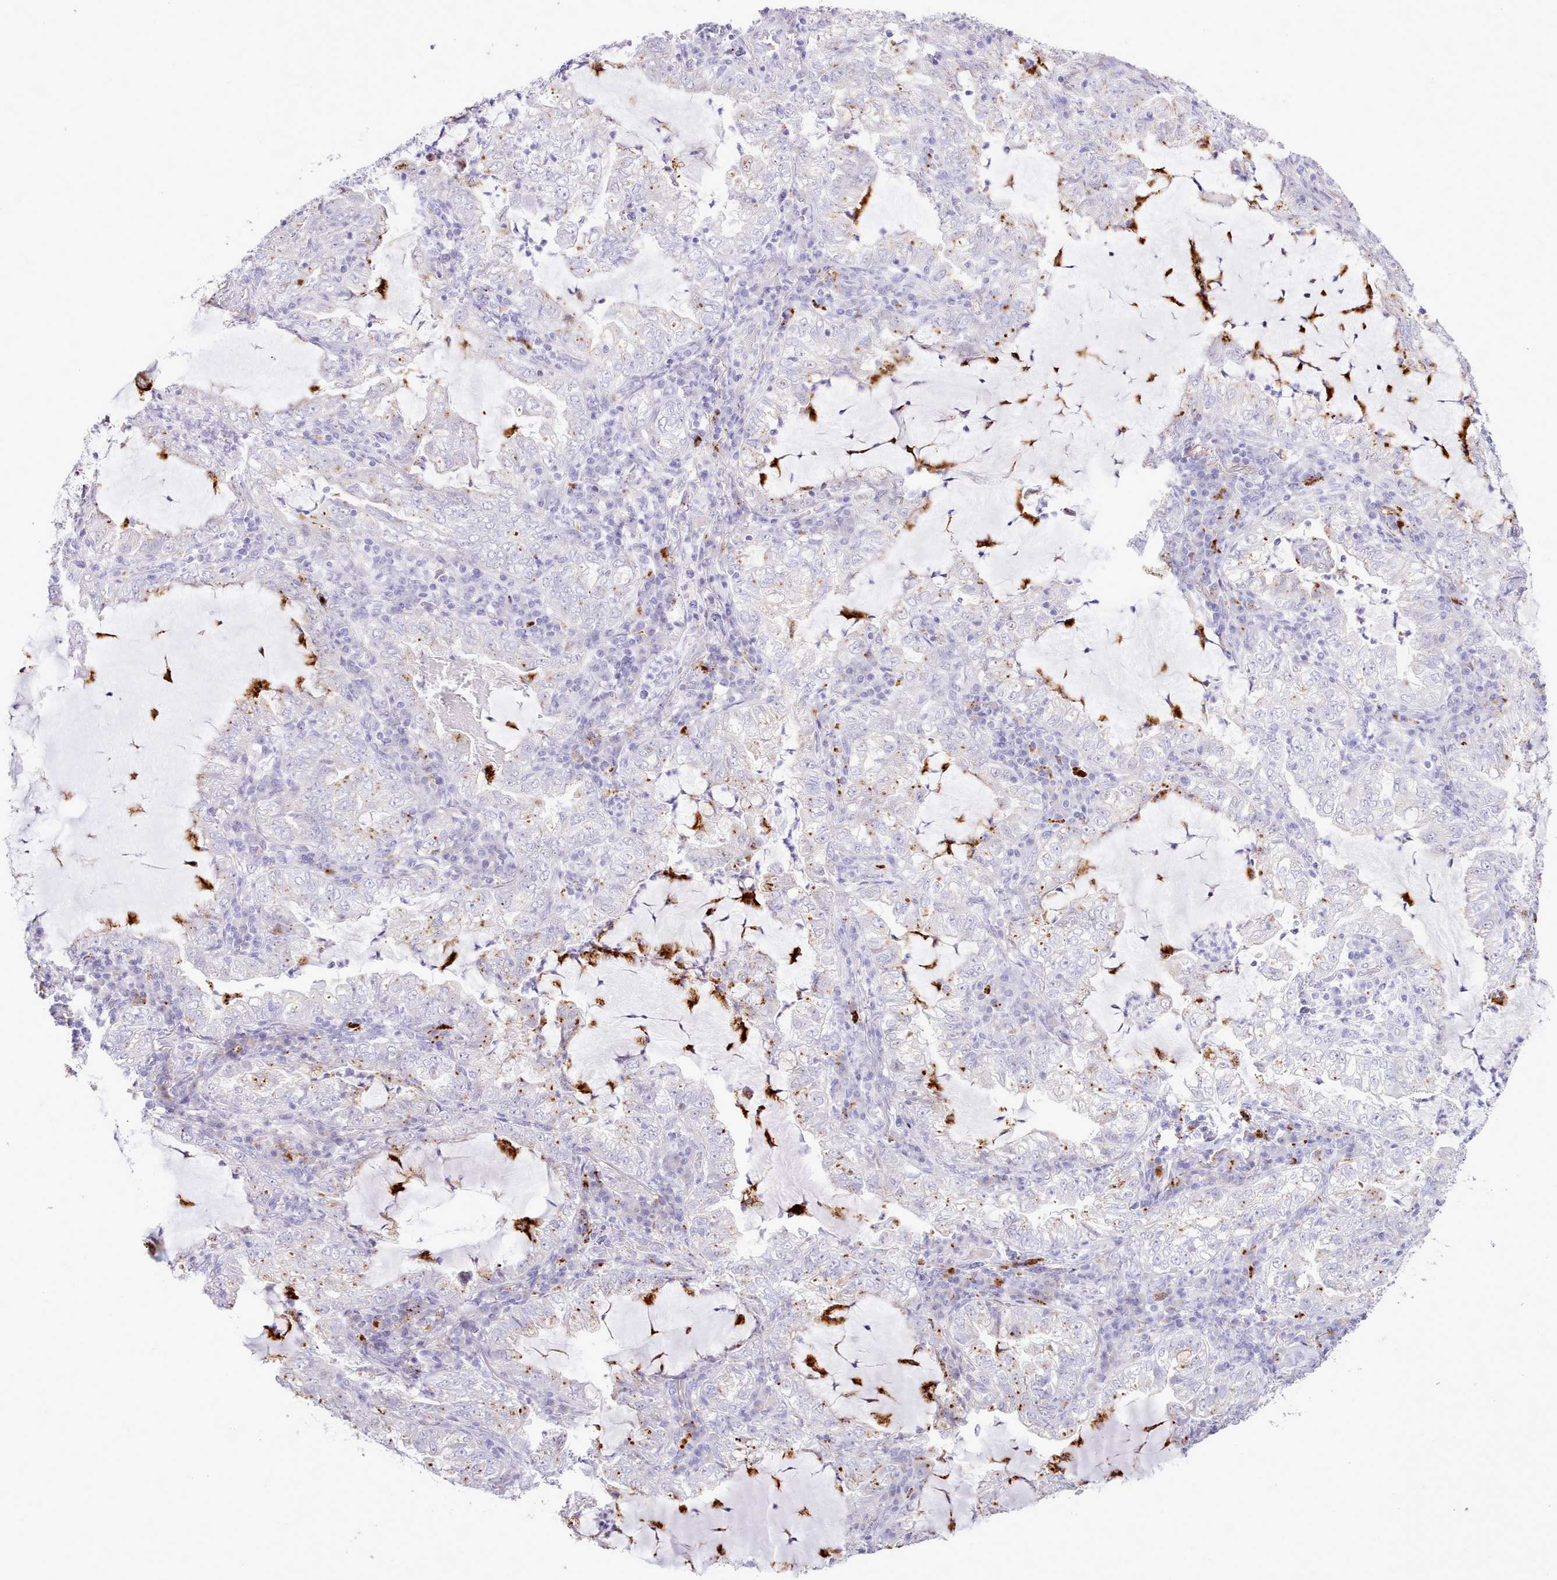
{"staining": {"intensity": "negative", "quantity": "none", "location": "none"}, "tissue": "lung cancer", "cell_type": "Tumor cells", "image_type": "cancer", "snomed": [{"axis": "morphology", "description": "Adenocarcinoma, NOS"}, {"axis": "topography", "description": "Lung"}], "caption": "Micrograph shows no protein positivity in tumor cells of lung cancer (adenocarcinoma) tissue.", "gene": "SRD5A1", "patient": {"sex": "female", "age": 73}}